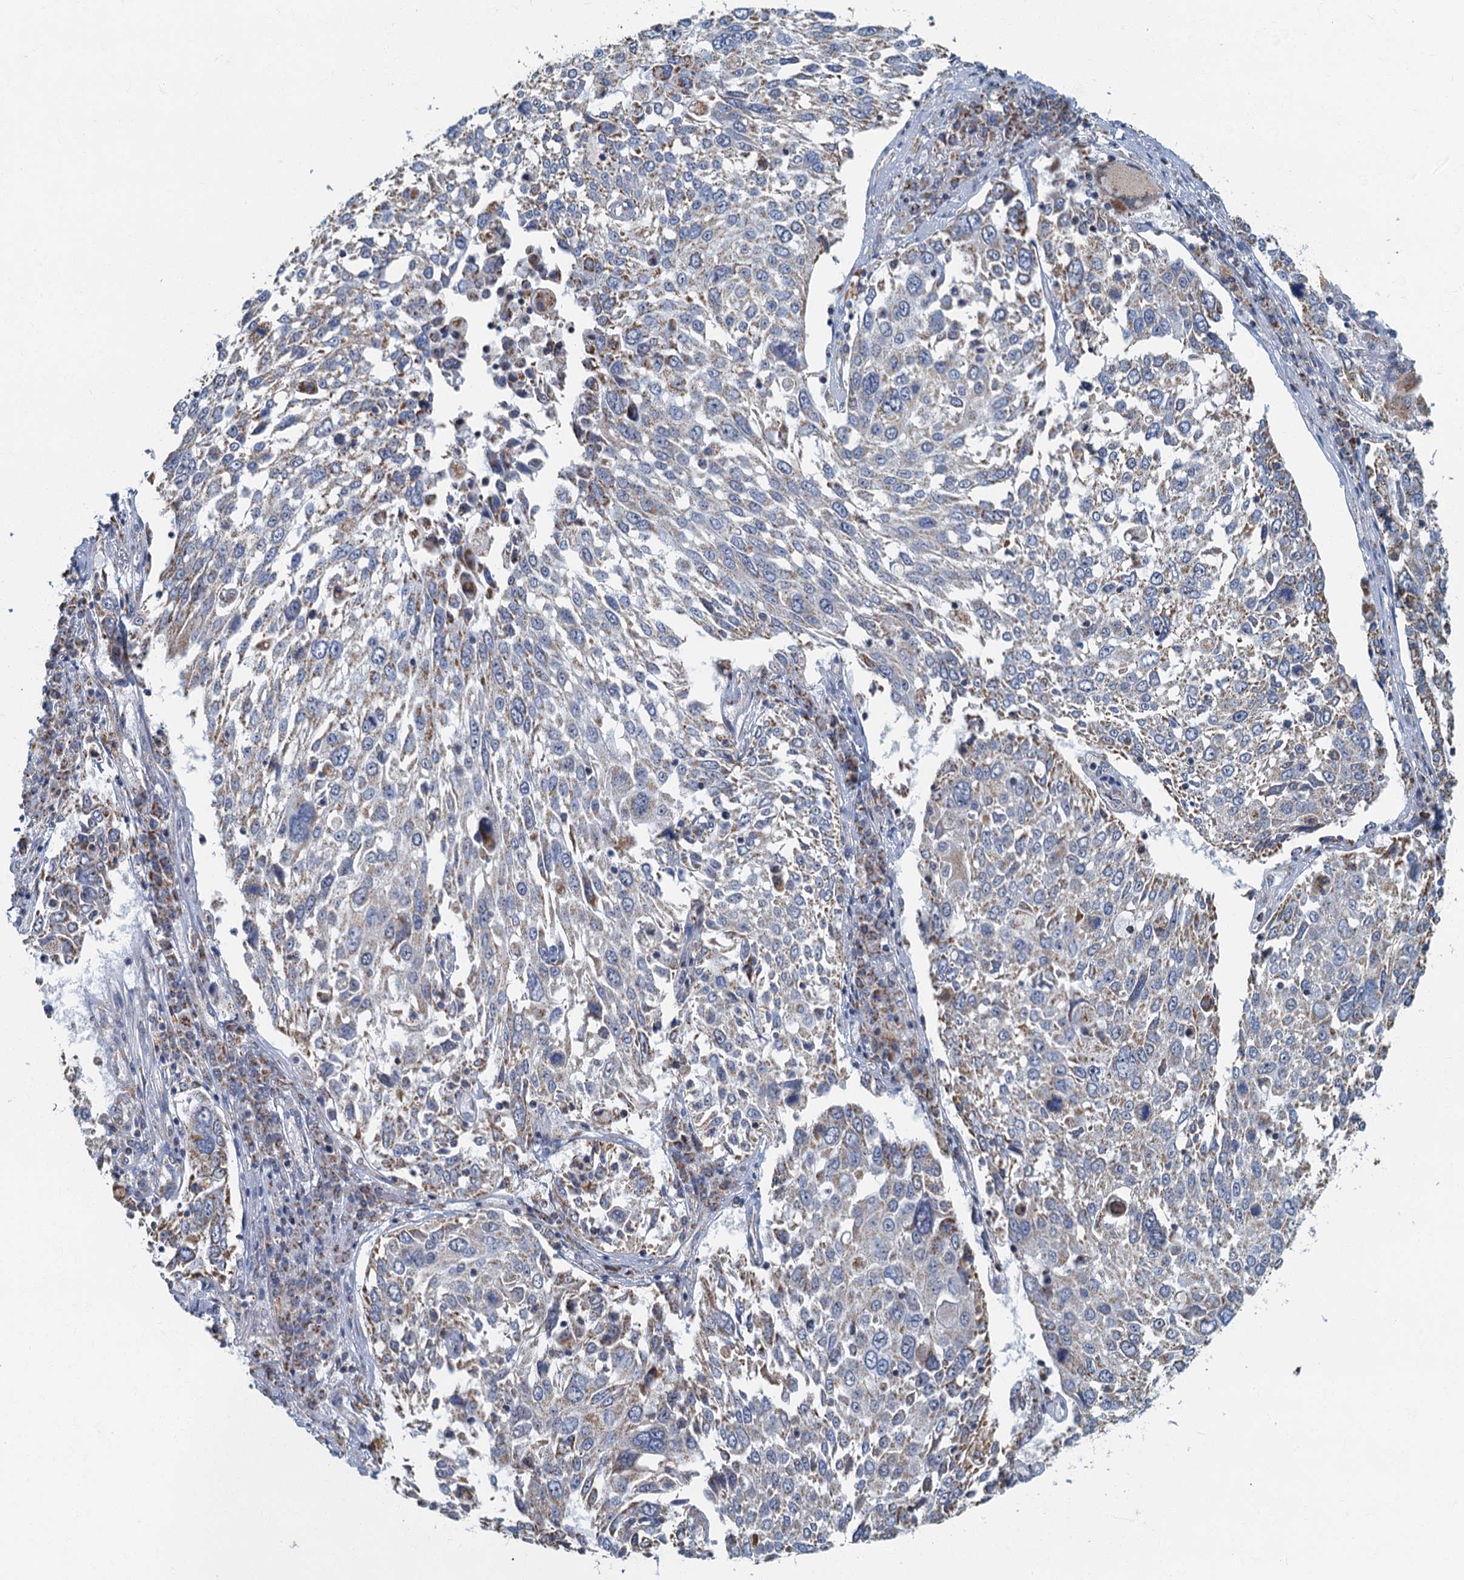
{"staining": {"intensity": "weak", "quantity": "25%-75%", "location": "cytoplasmic/membranous"}, "tissue": "lung cancer", "cell_type": "Tumor cells", "image_type": "cancer", "snomed": [{"axis": "morphology", "description": "Squamous cell carcinoma, NOS"}, {"axis": "topography", "description": "Lung"}], "caption": "IHC photomicrograph of squamous cell carcinoma (lung) stained for a protein (brown), which exhibits low levels of weak cytoplasmic/membranous positivity in about 25%-75% of tumor cells.", "gene": "RAD9B", "patient": {"sex": "male", "age": 65}}